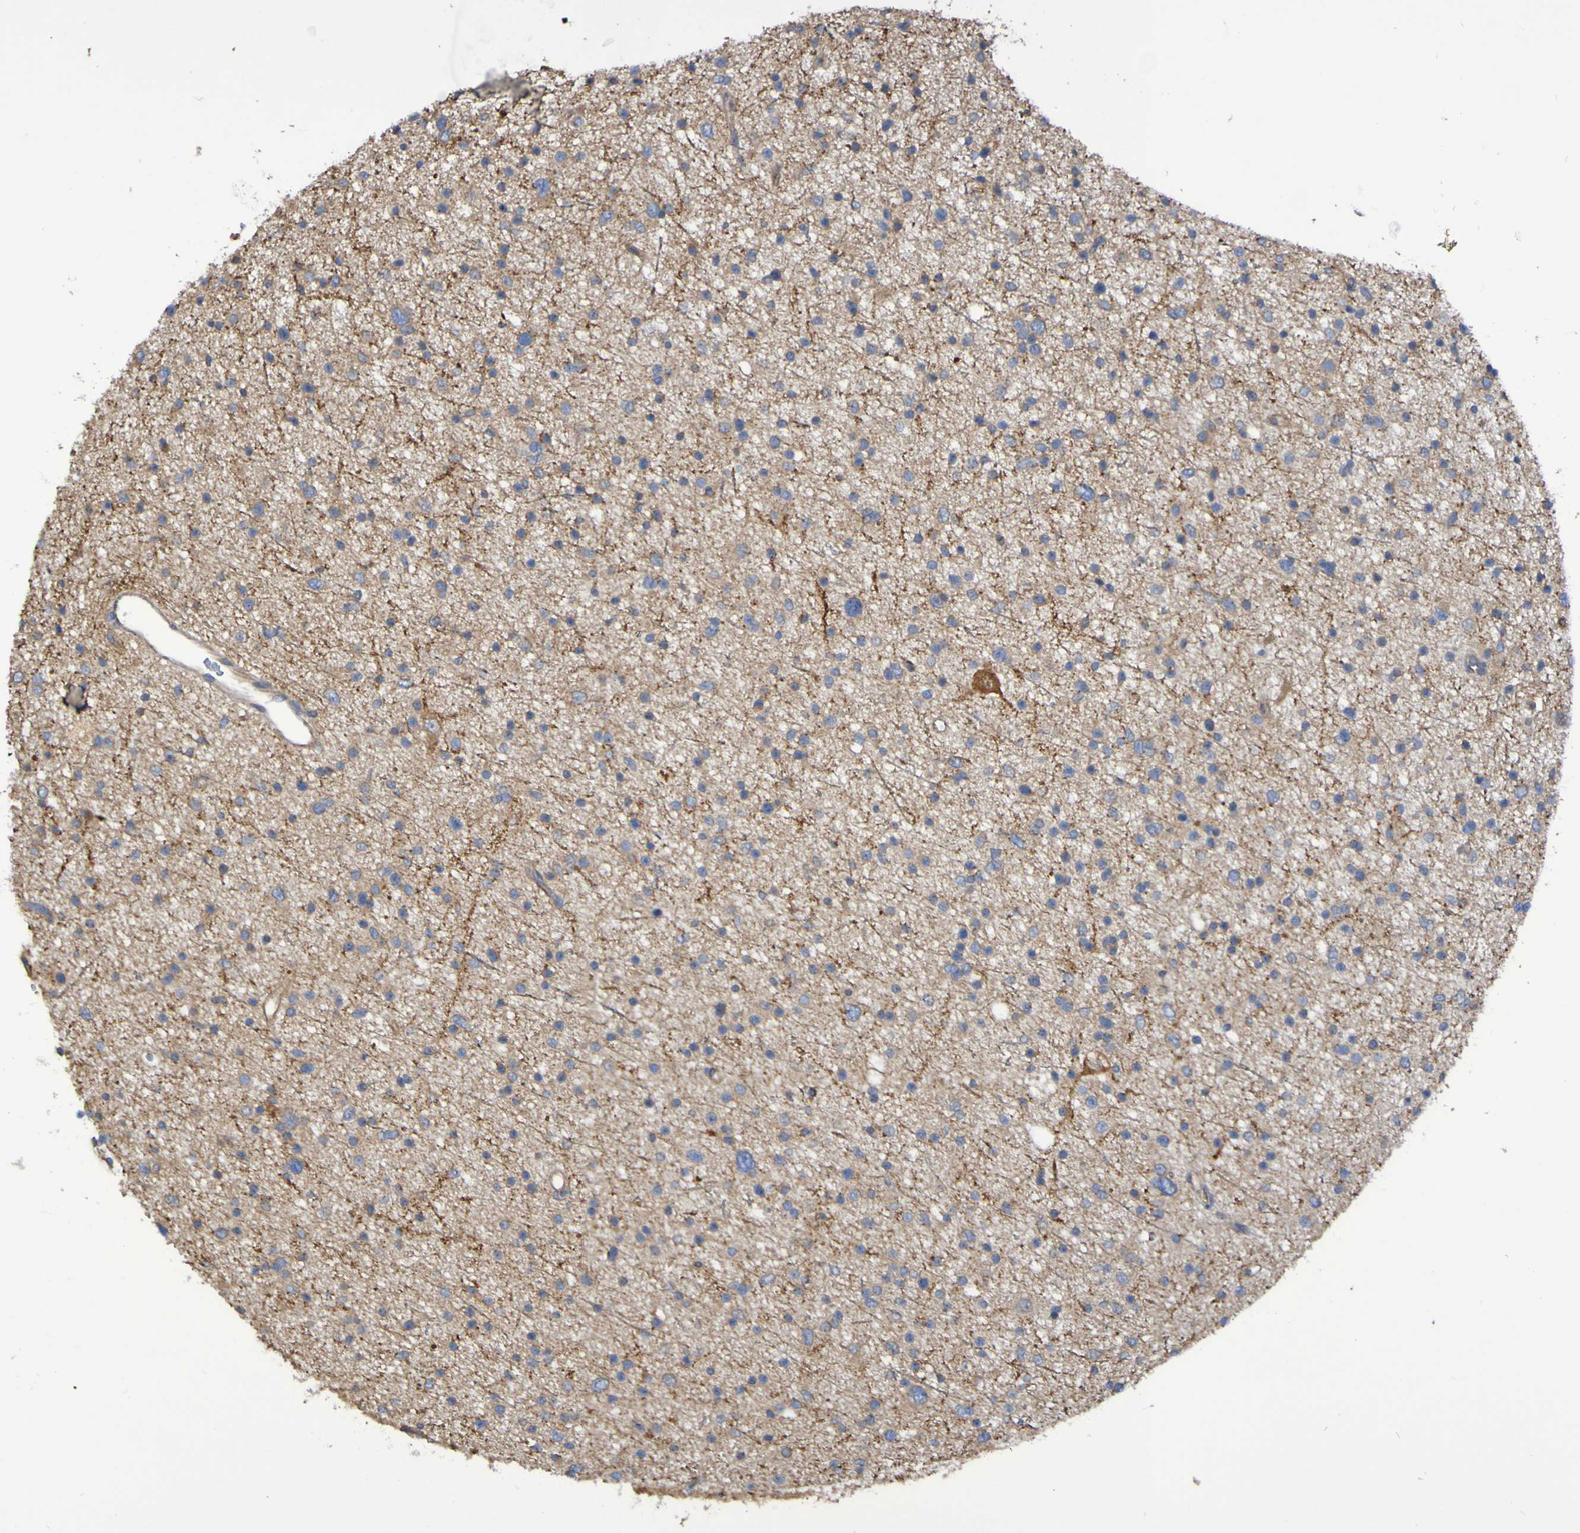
{"staining": {"intensity": "weak", "quantity": "<25%", "location": "cytoplasmic/membranous"}, "tissue": "glioma", "cell_type": "Tumor cells", "image_type": "cancer", "snomed": [{"axis": "morphology", "description": "Glioma, malignant, Low grade"}, {"axis": "topography", "description": "Brain"}], "caption": "DAB (3,3'-diaminobenzidine) immunohistochemical staining of glioma demonstrates no significant expression in tumor cells.", "gene": "SYNJ1", "patient": {"sex": "female", "age": 37}}